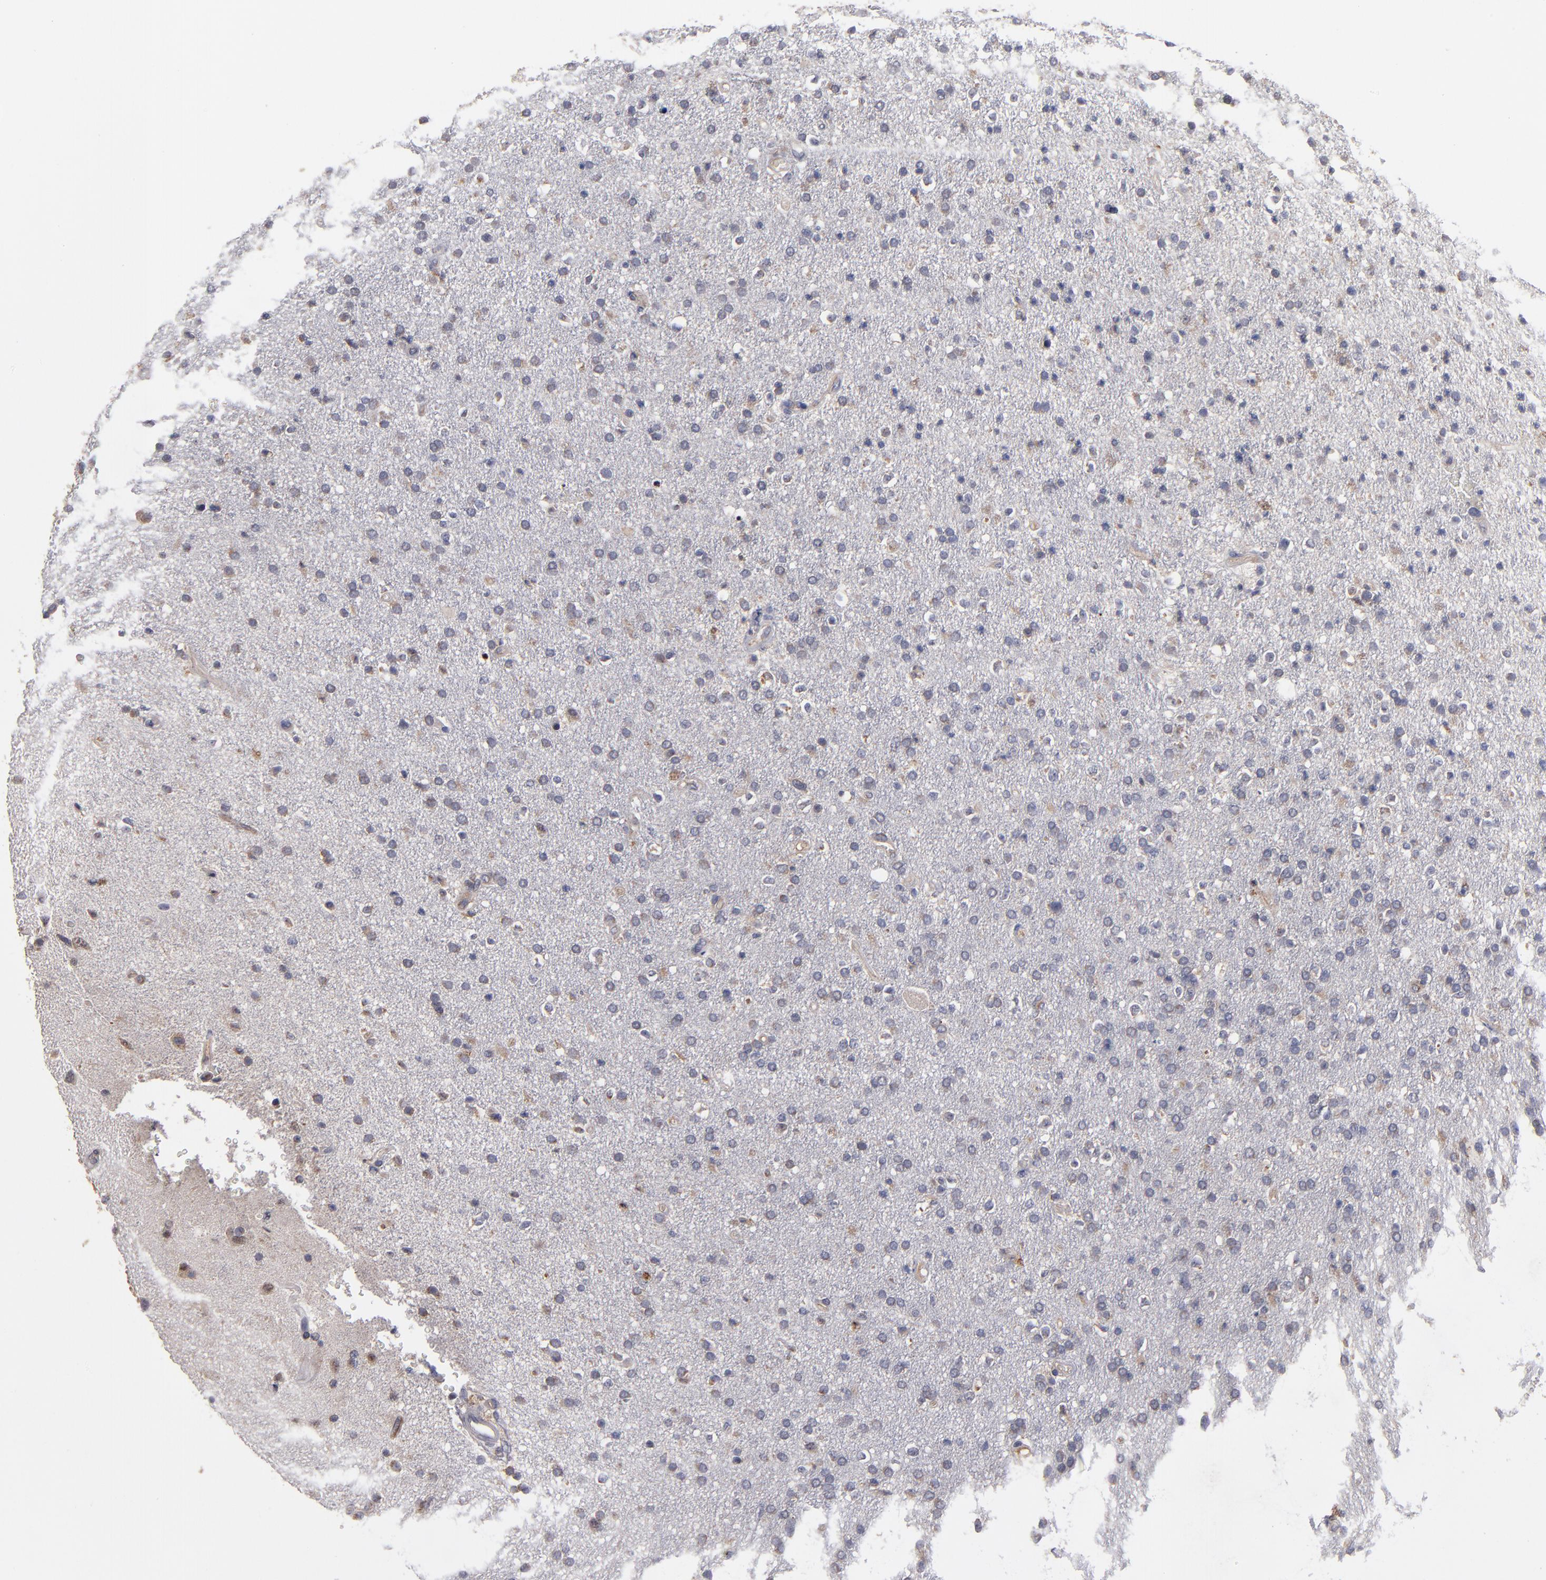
{"staining": {"intensity": "weak", "quantity": "<25%", "location": "cytoplasmic/membranous"}, "tissue": "glioma", "cell_type": "Tumor cells", "image_type": "cancer", "snomed": [{"axis": "morphology", "description": "Glioma, malignant, High grade"}, {"axis": "topography", "description": "Brain"}], "caption": "Tumor cells are negative for protein expression in human glioma. (Stains: DAB (3,3'-diaminobenzidine) immunohistochemistry with hematoxylin counter stain, Microscopy: brightfield microscopy at high magnification).", "gene": "EXD2", "patient": {"sex": "male", "age": 33}}